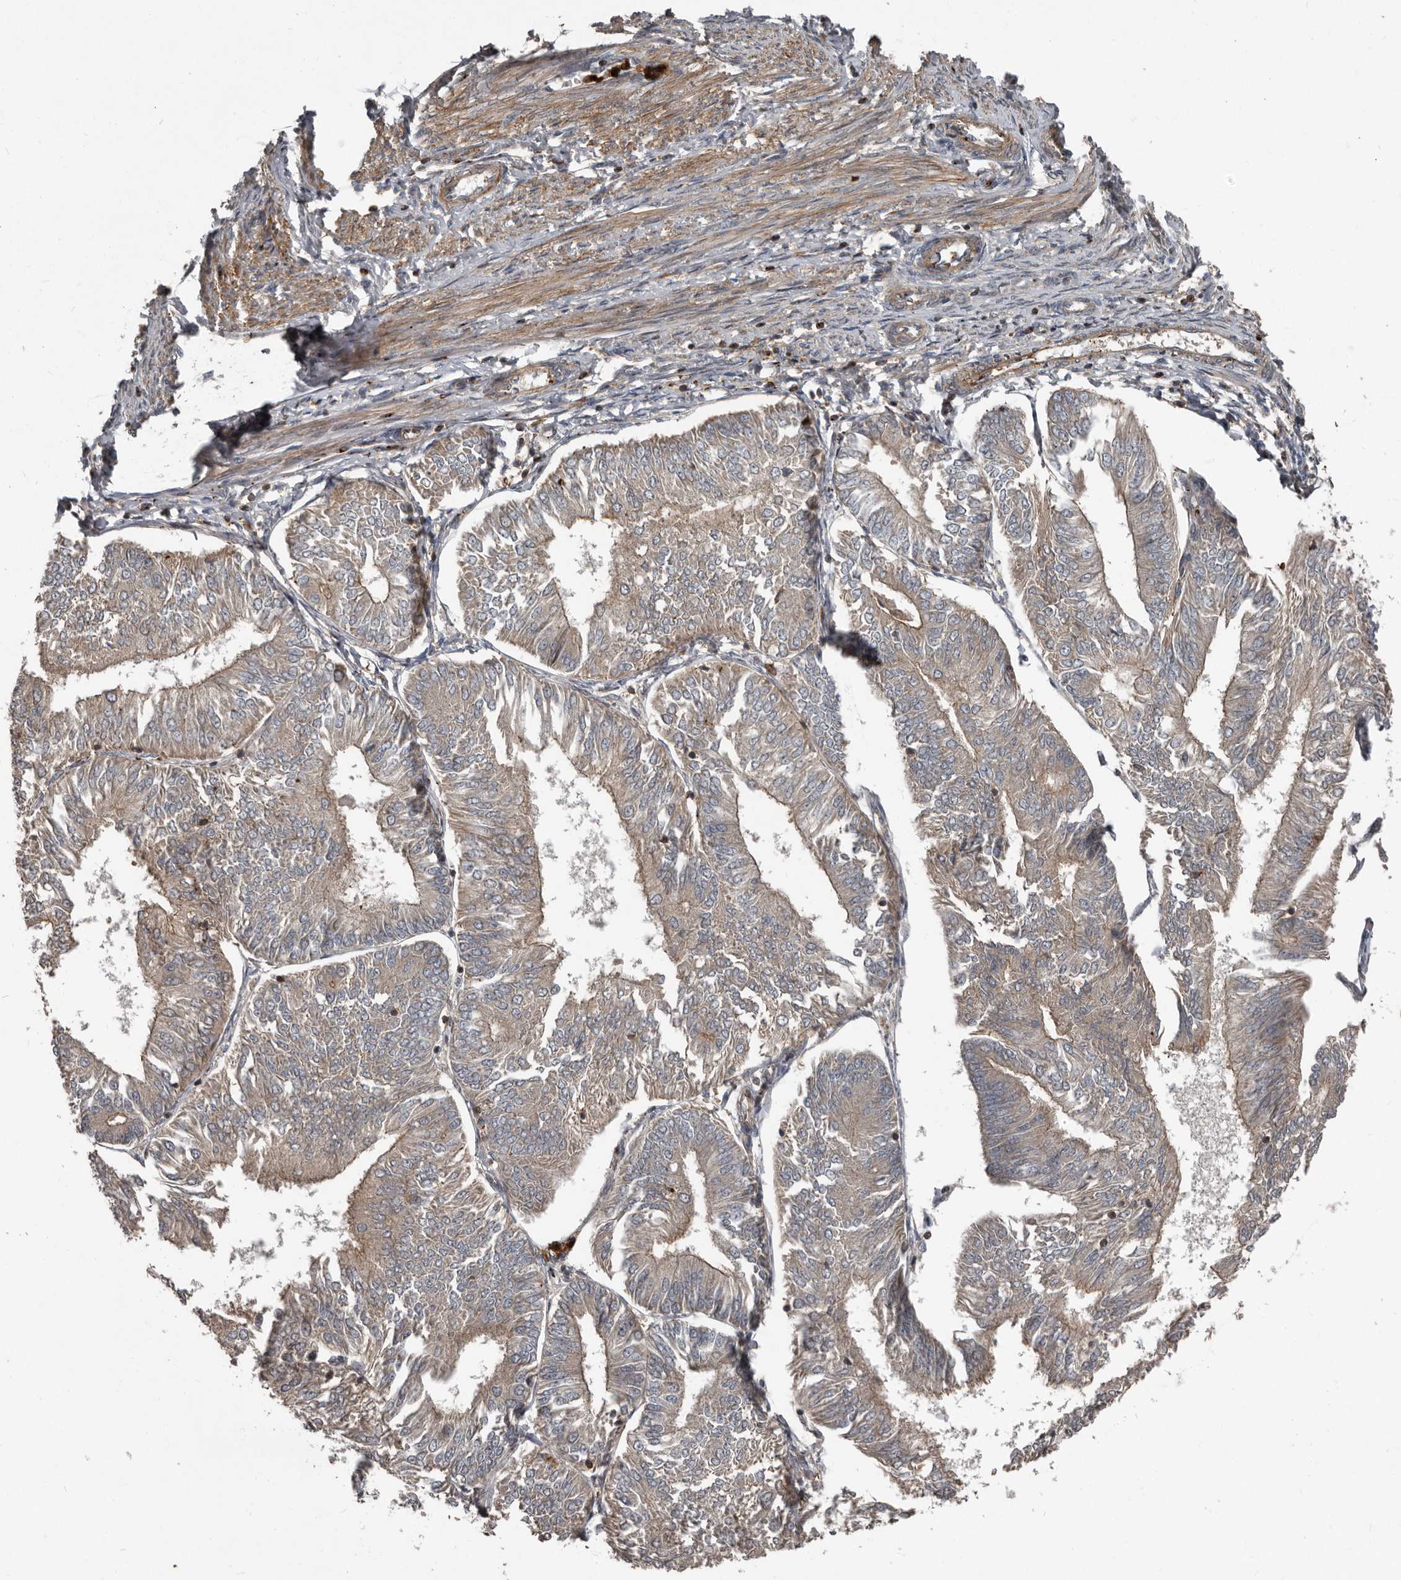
{"staining": {"intensity": "moderate", "quantity": "25%-75%", "location": "cytoplasmic/membranous"}, "tissue": "endometrial cancer", "cell_type": "Tumor cells", "image_type": "cancer", "snomed": [{"axis": "morphology", "description": "Adenocarcinoma, NOS"}, {"axis": "topography", "description": "Endometrium"}], "caption": "The image reveals a brown stain indicating the presence of a protein in the cytoplasmic/membranous of tumor cells in endometrial cancer. (IHC, brightfield microscopy, high magnification).", "gene": "FBXO31", "patient": {"sex": "female", "age": 58}}